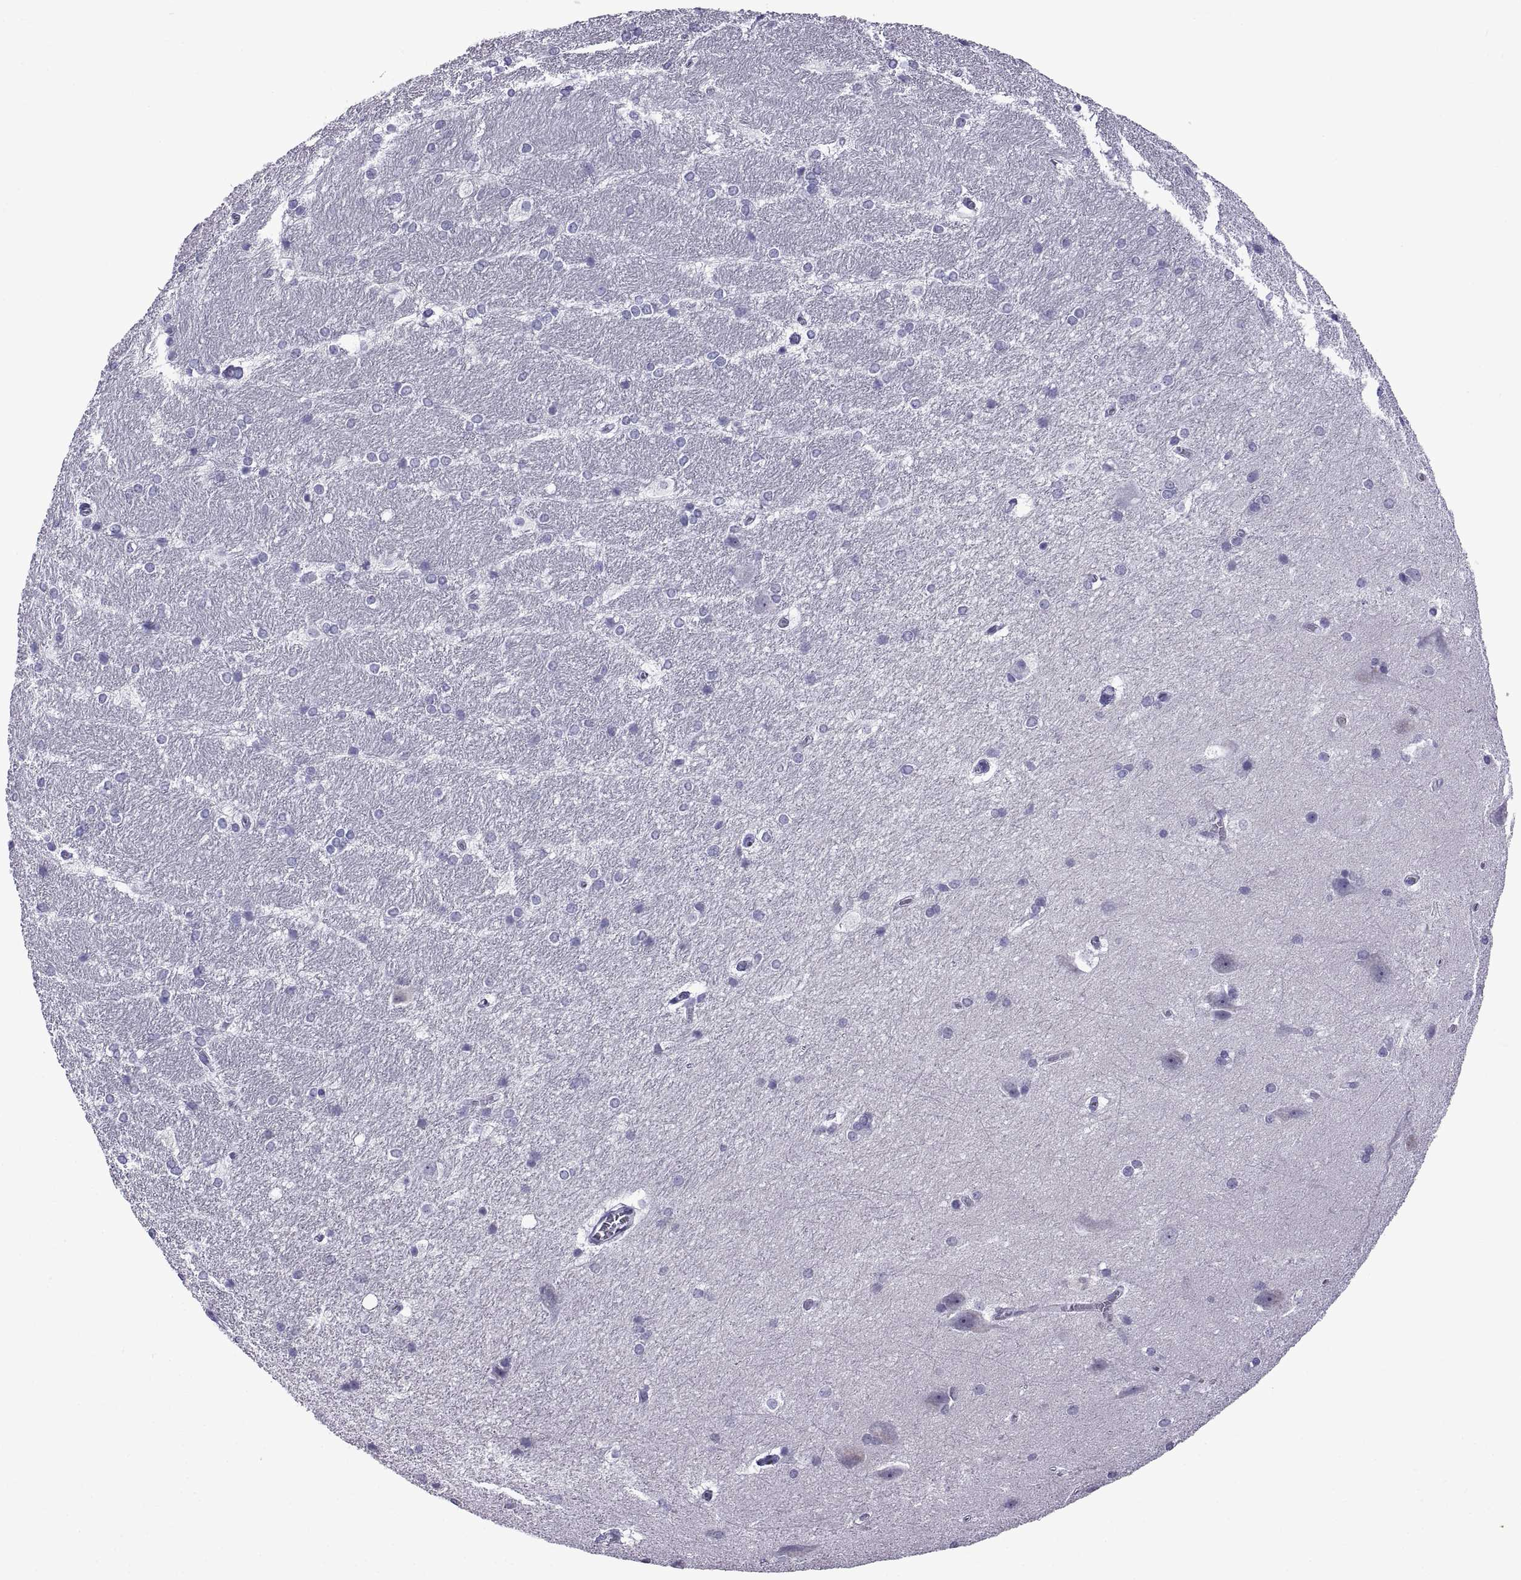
{"staining": {"intensity": "negative", "quantity": "none", "location": "none"}, "tissue": "hippocampus", "cell_type": "Glial cells", "image_type": "normal", "snomed": [{"axis": "morphology", "description": "Normal tissue, NOS"}, {"axis": "topography", "description": "Cerebral cortex"}, {"axis": "topography", "description": "Hippocampus"}], "caption": "DAB immunohistochemical staining of unremarkable human hippocampus demonstrates no significant positivity in glial cells. The staining is performed using DAB brown chromogen with nuclei counter-stained in using hematoxylin.", "gene": "C3orf22", "patient": {"sex": "female", "age": 19}}